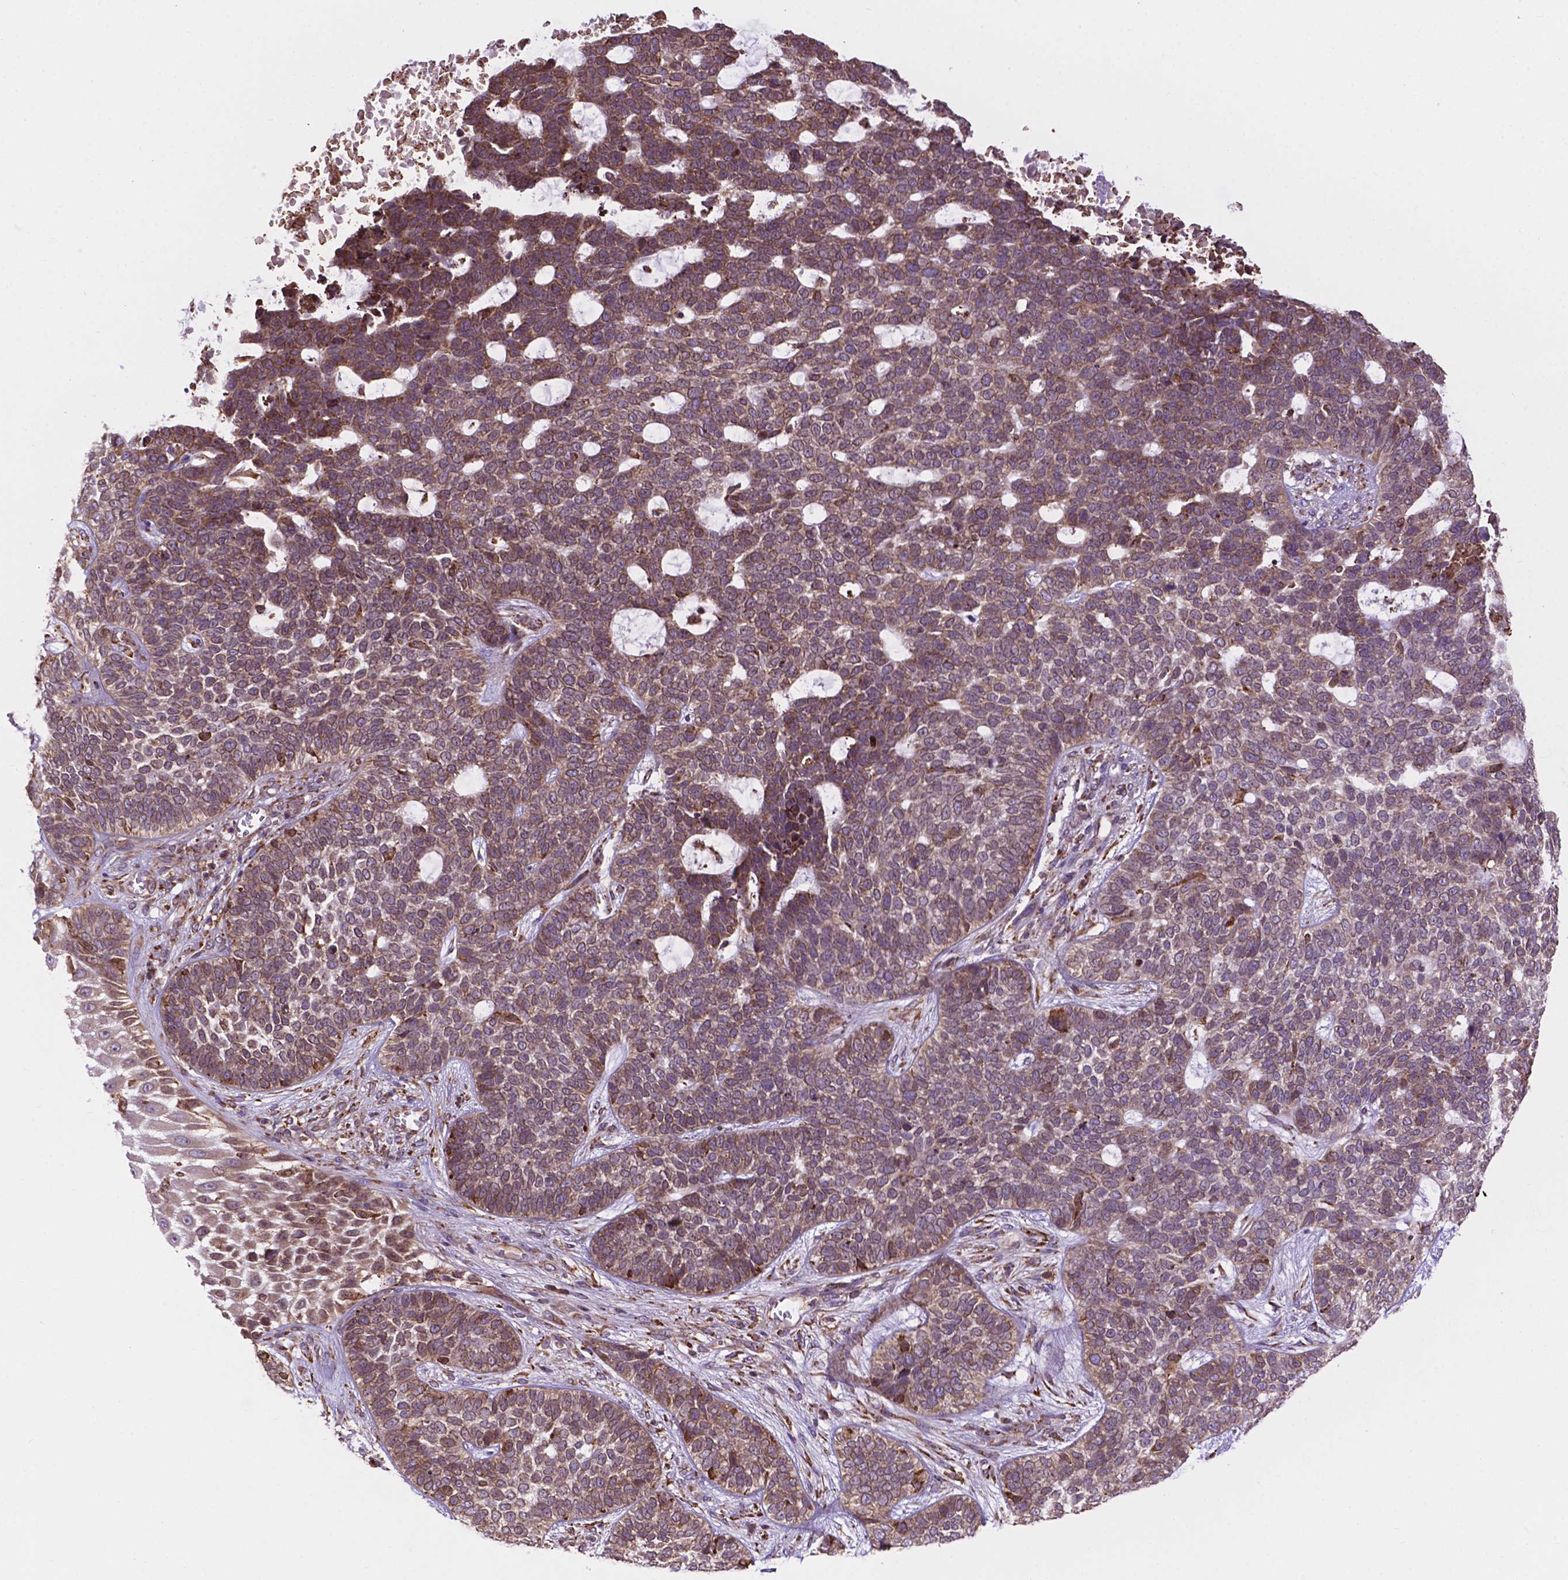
{"staining": {"intensity": "negative", "quantity": "none", "location": "none"}, "tissue": "skin cancer", "cell_type": "Tumor cells", "image_type": "cancer", "snomed": [{"axis": "morphology", "description": "Basal cell carcinoma"}, {"axis": "topography", "description": "Skin"}], "caption": "Protein analysis of skin cancer (basal cell carcinoma) exhibits no significant expression in tumor cells.", "gene": "GANAB", "patient": {"sex": "female", "age": 69}}